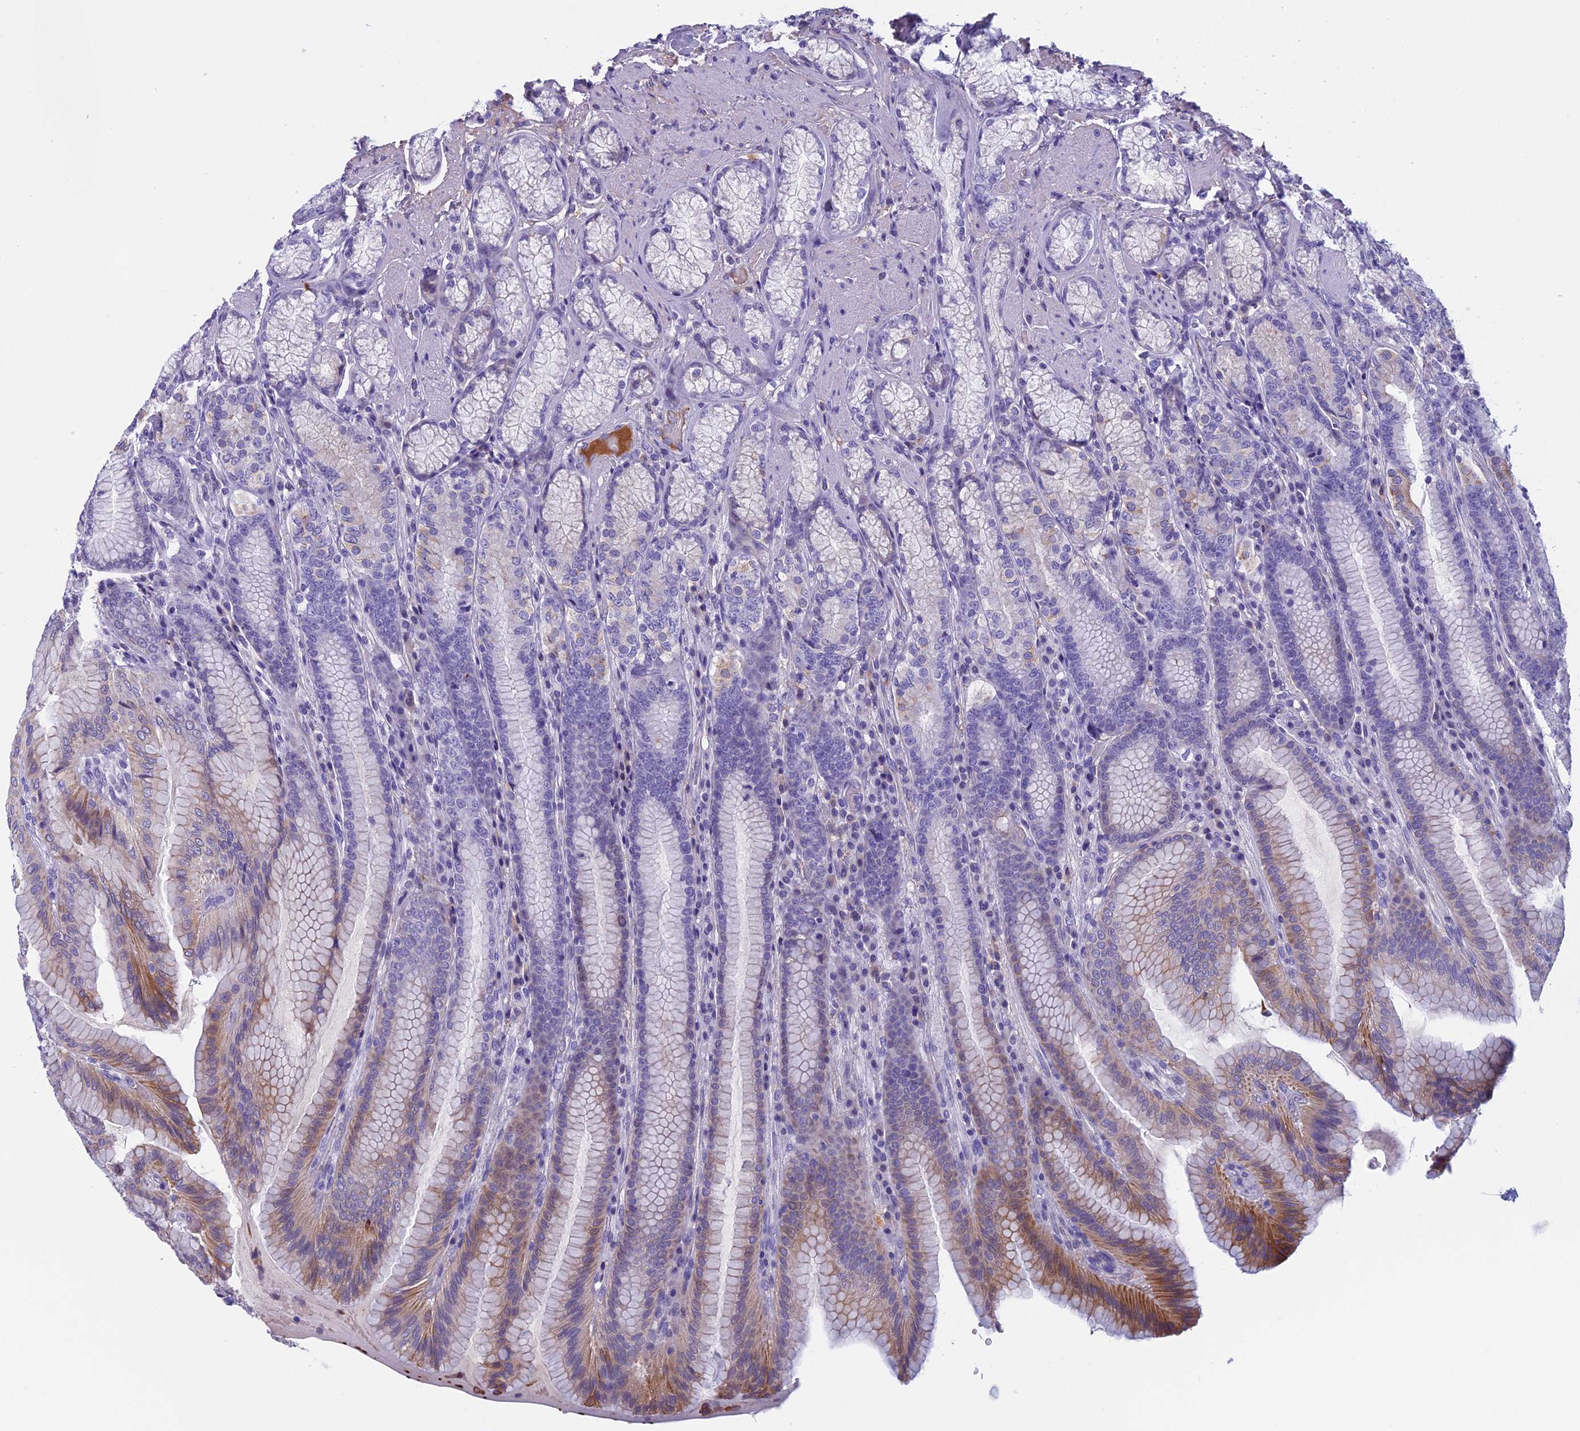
{"staining": {"intensity": "moderate", "quantity": "<25%", "location": "cytoplasmic/membranous"}, "tissue": "stomach", "cell_type": "Glandular cells", "image_type": "normal", "snomed": [{"axis": "morphology", "description": "Normal tissue, NOS"}, {"axis": "topography", "description": "Stomach, upper"}, {"axis": "topography", "description": "Stomach, lower"}], "caption": "The micrograph reveals staining of unremarkable stomach, revealing moderate cytoplasmic/membranous protein positivity (brown color) within glandular cells.", "gene": "ANGPTL2", "patient": {"sex": "female", "age": 76}}